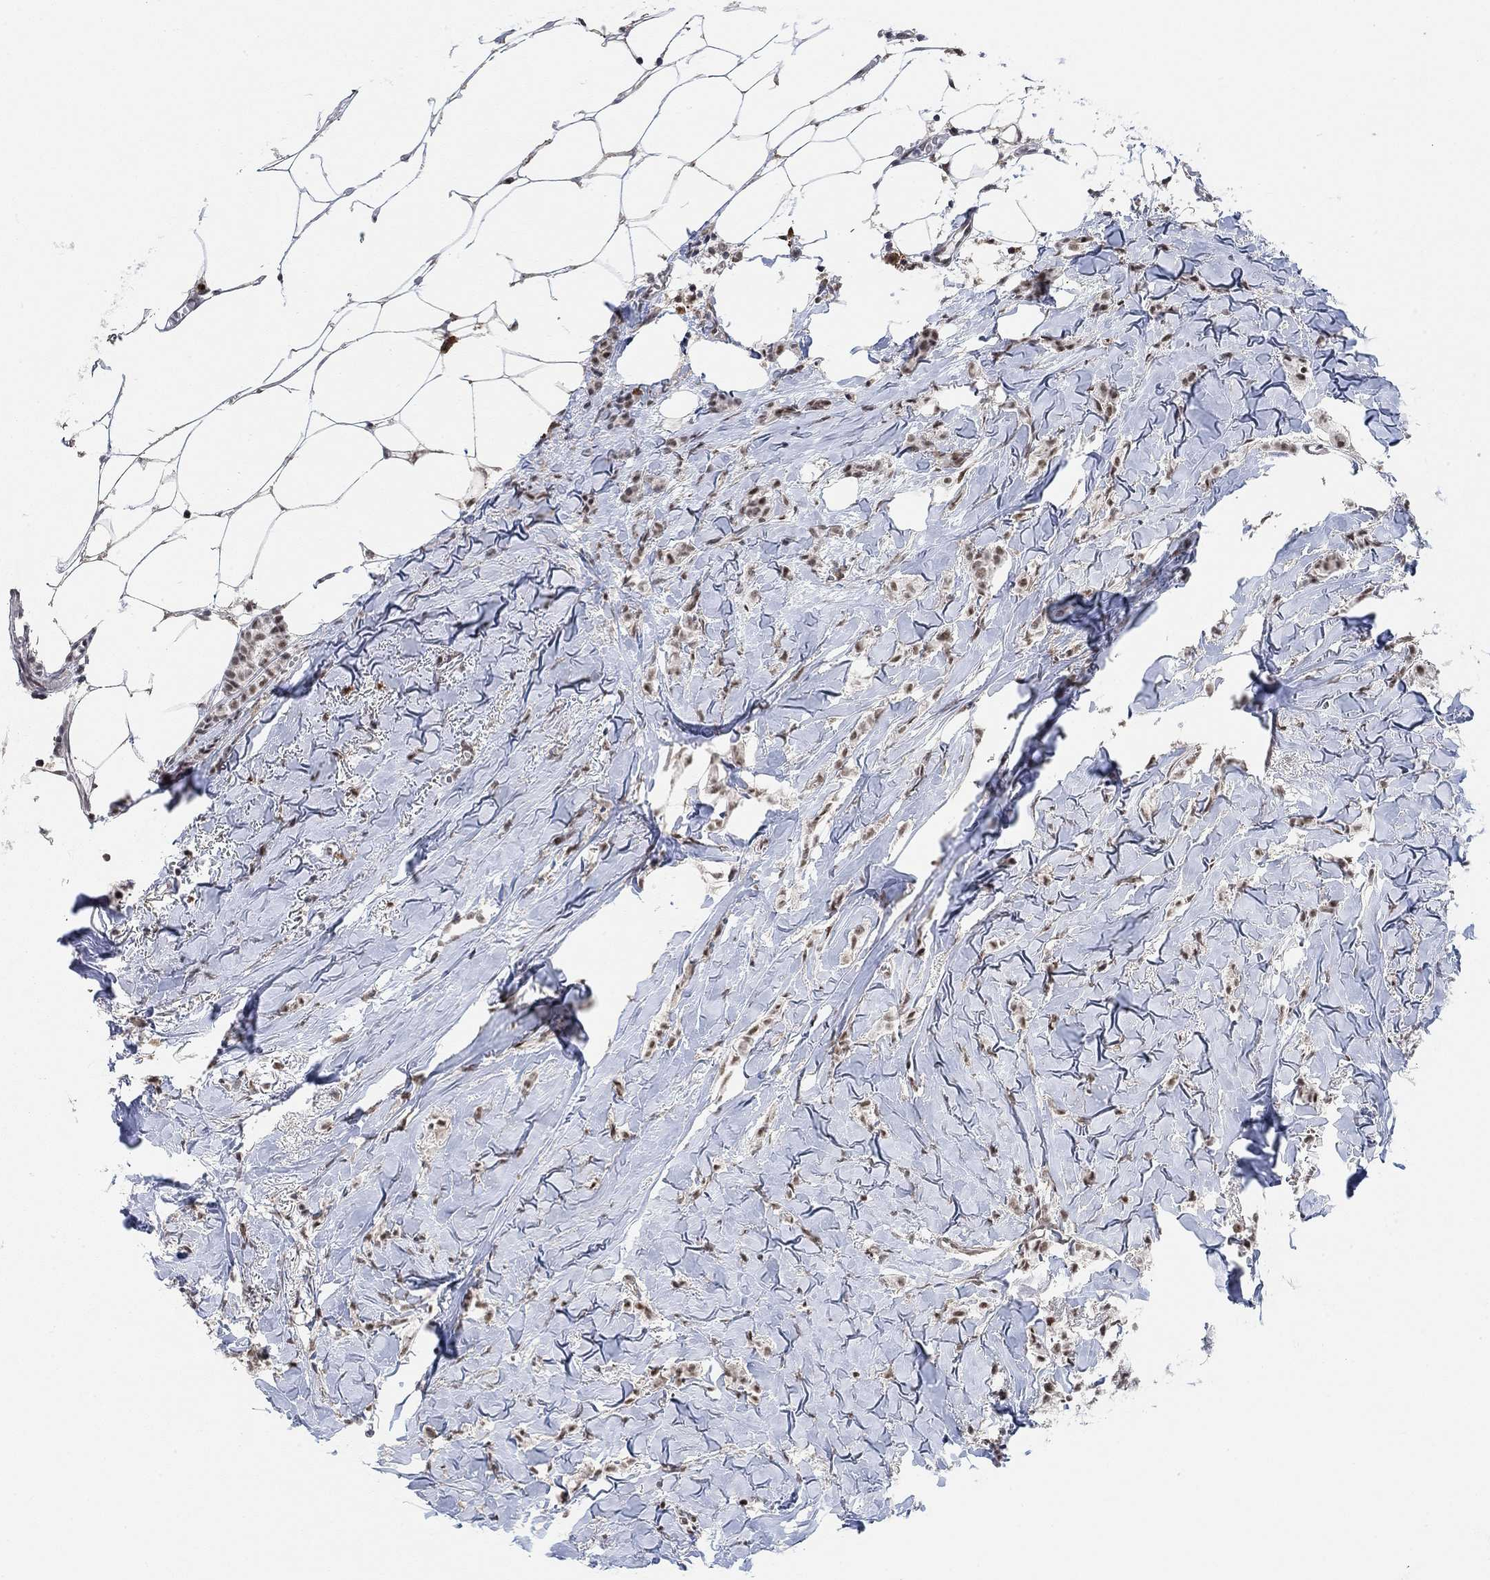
{"staining": {"intensity": "moderate", "quantity": "25%-75%", "location": "nuclear"}, "tissue": "breast cancer", "cell_type": "Tumor cells", "image_type": "cancer", "snomed": [{"axis": "morphology", "description": "Duct carcinoma"}, {"axis": "topography", "description": "Breast"}], "caption": "The immunohistochemical stain labels moderate nuclear positivity in tumor cells of breast cancer (invasive ductal carcinoma) tissue. The protein is stained brown, and the nuclei are stained in blue (DAB (3,3'-diaminobenzidine) IHC with brightfield microscopy, high magnification).", "gene": "PWWP2B", "patient": {"sex": "female", "age": 85}}